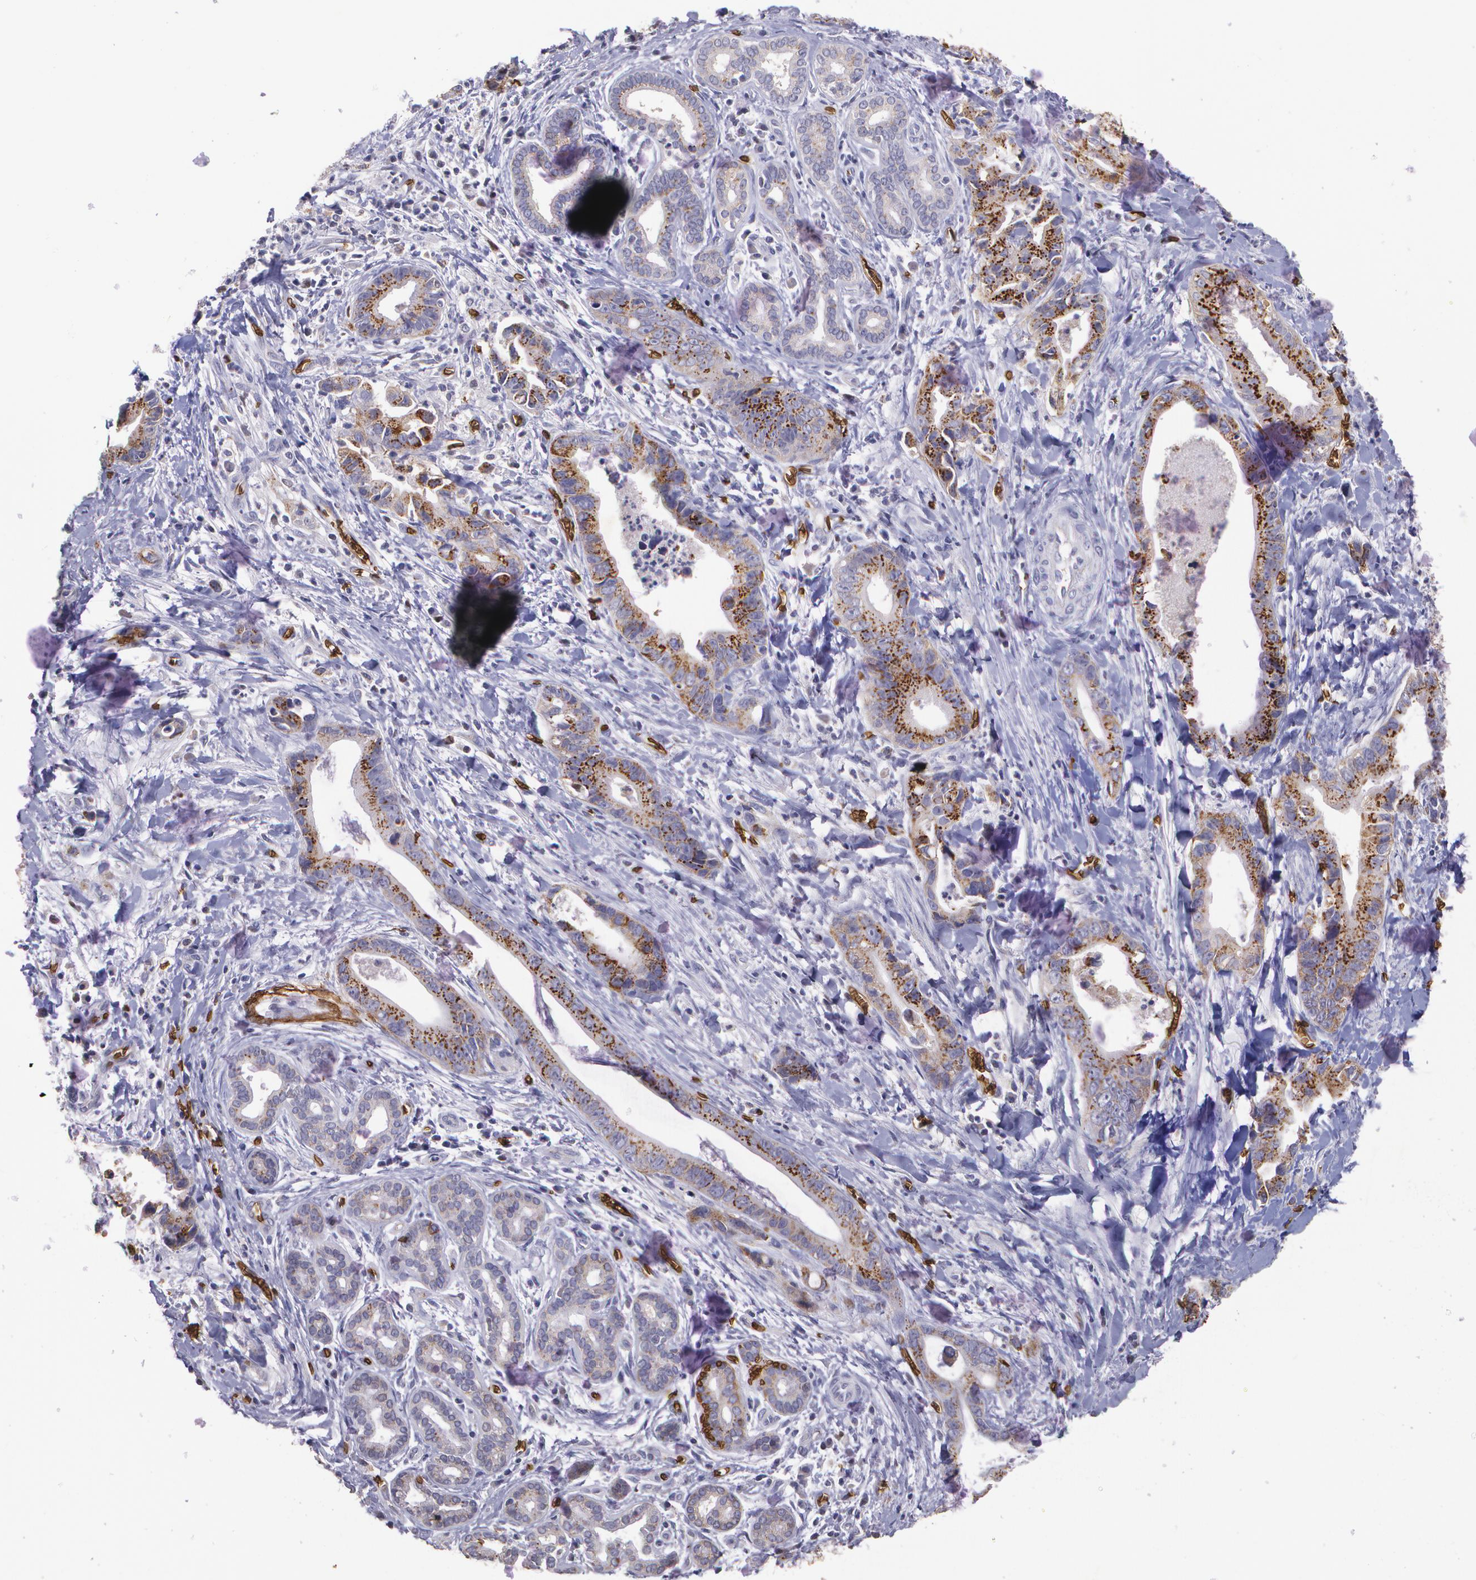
{"staining": {"intensity": "strong", "quantity": ">75%", "location": "cytoplasmic/membranous"}, "tissue": "liver cancer", "cell_type": "Tumor cells", "image_type": "cancer", "snomed": [{"axis": "morphology", "description": "Cholangiocarcinoma"}, {"axis": "topography", "description": "Liver"}], "caption": "Protein expression analysis of human liver cancer reveals strong cytoplasmic/membranous staining in approximately >75% of tumor cells. Using DAB (3,3'-diaminobenzidine) (brown) and hematoxylin (blue) stains, captured at high magnification using brightfield microscopy.", "gene": "SLC2A1", "patient": {"sex": "female", "age": 55}}